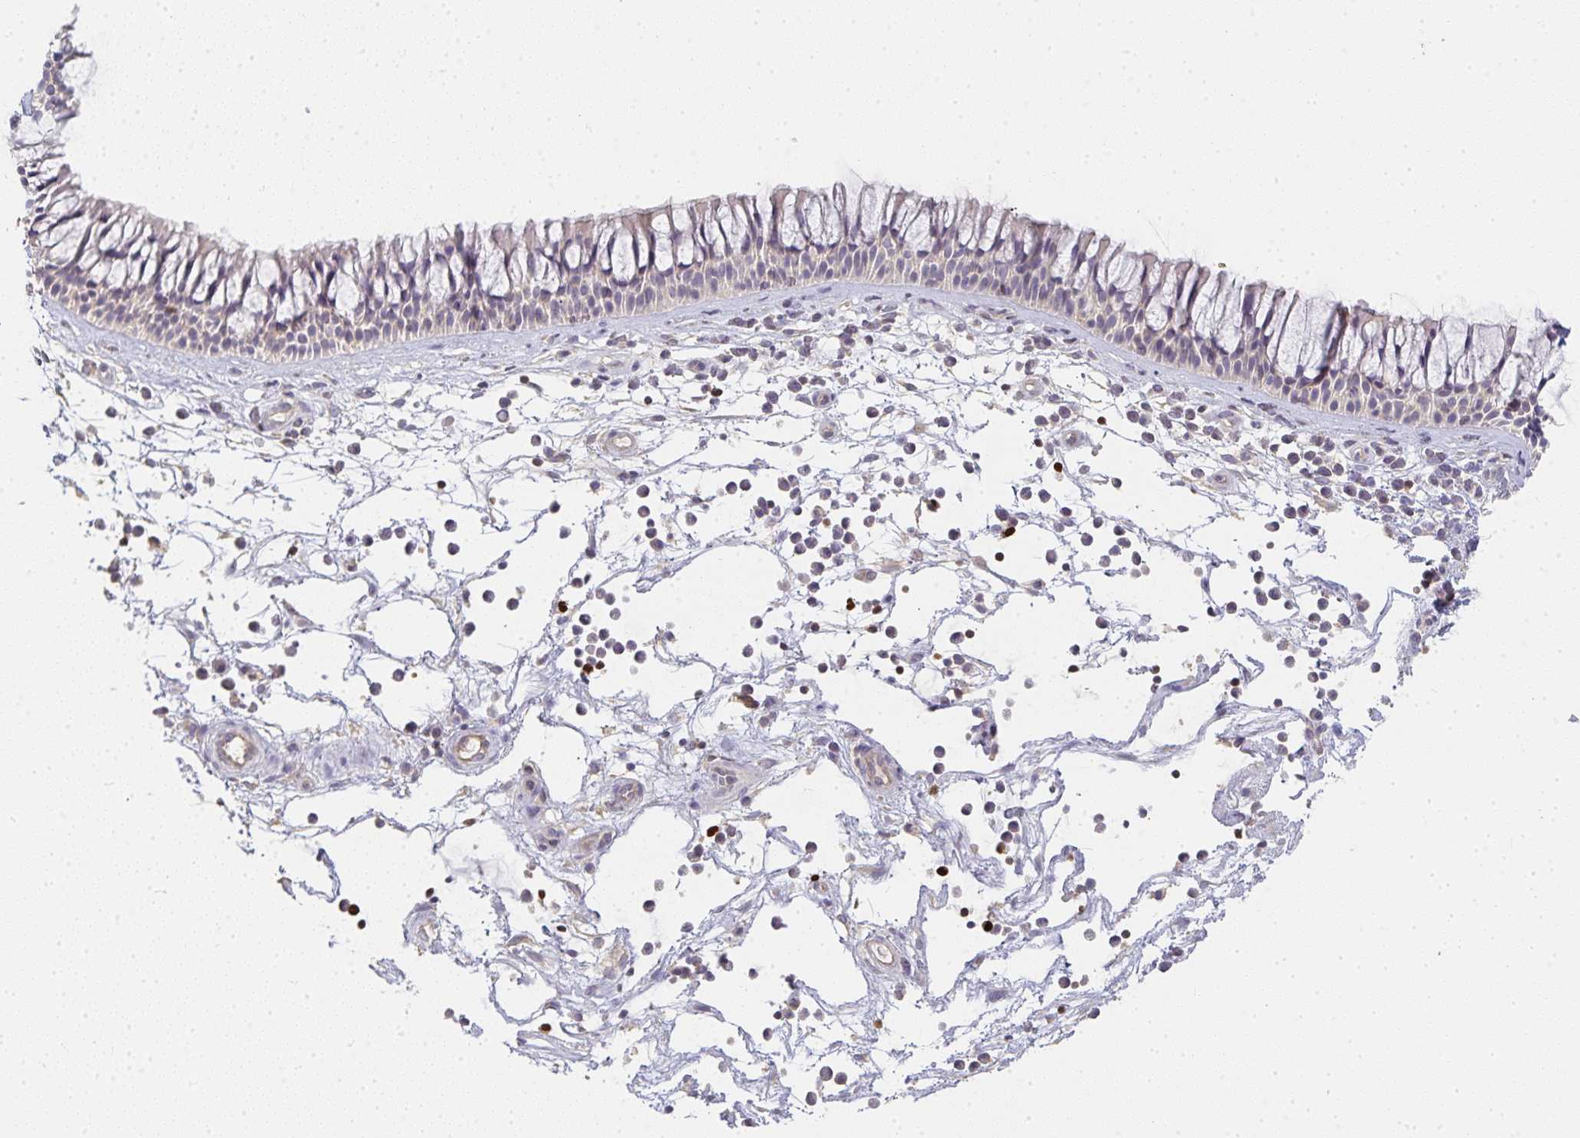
{"staining": {"intensity": "negative", "quantity": "none", "location": "none"}, "tissue": "nasopharynx", "cell_type": "Respiratory epithelial cells", "image_type": "normal", "snomed": [{"axis": "morphology", "description": "Normal tissue, NOS"}, {"axis": "topography", "description": "Nasopharynx"}], "caption": "Immunohistochemical staining of normal nasopharynx displays no significant positivity in respiratory epithelial cells.", "gene": "GATA3", "patient": {"sex": "male", "age": 56}}